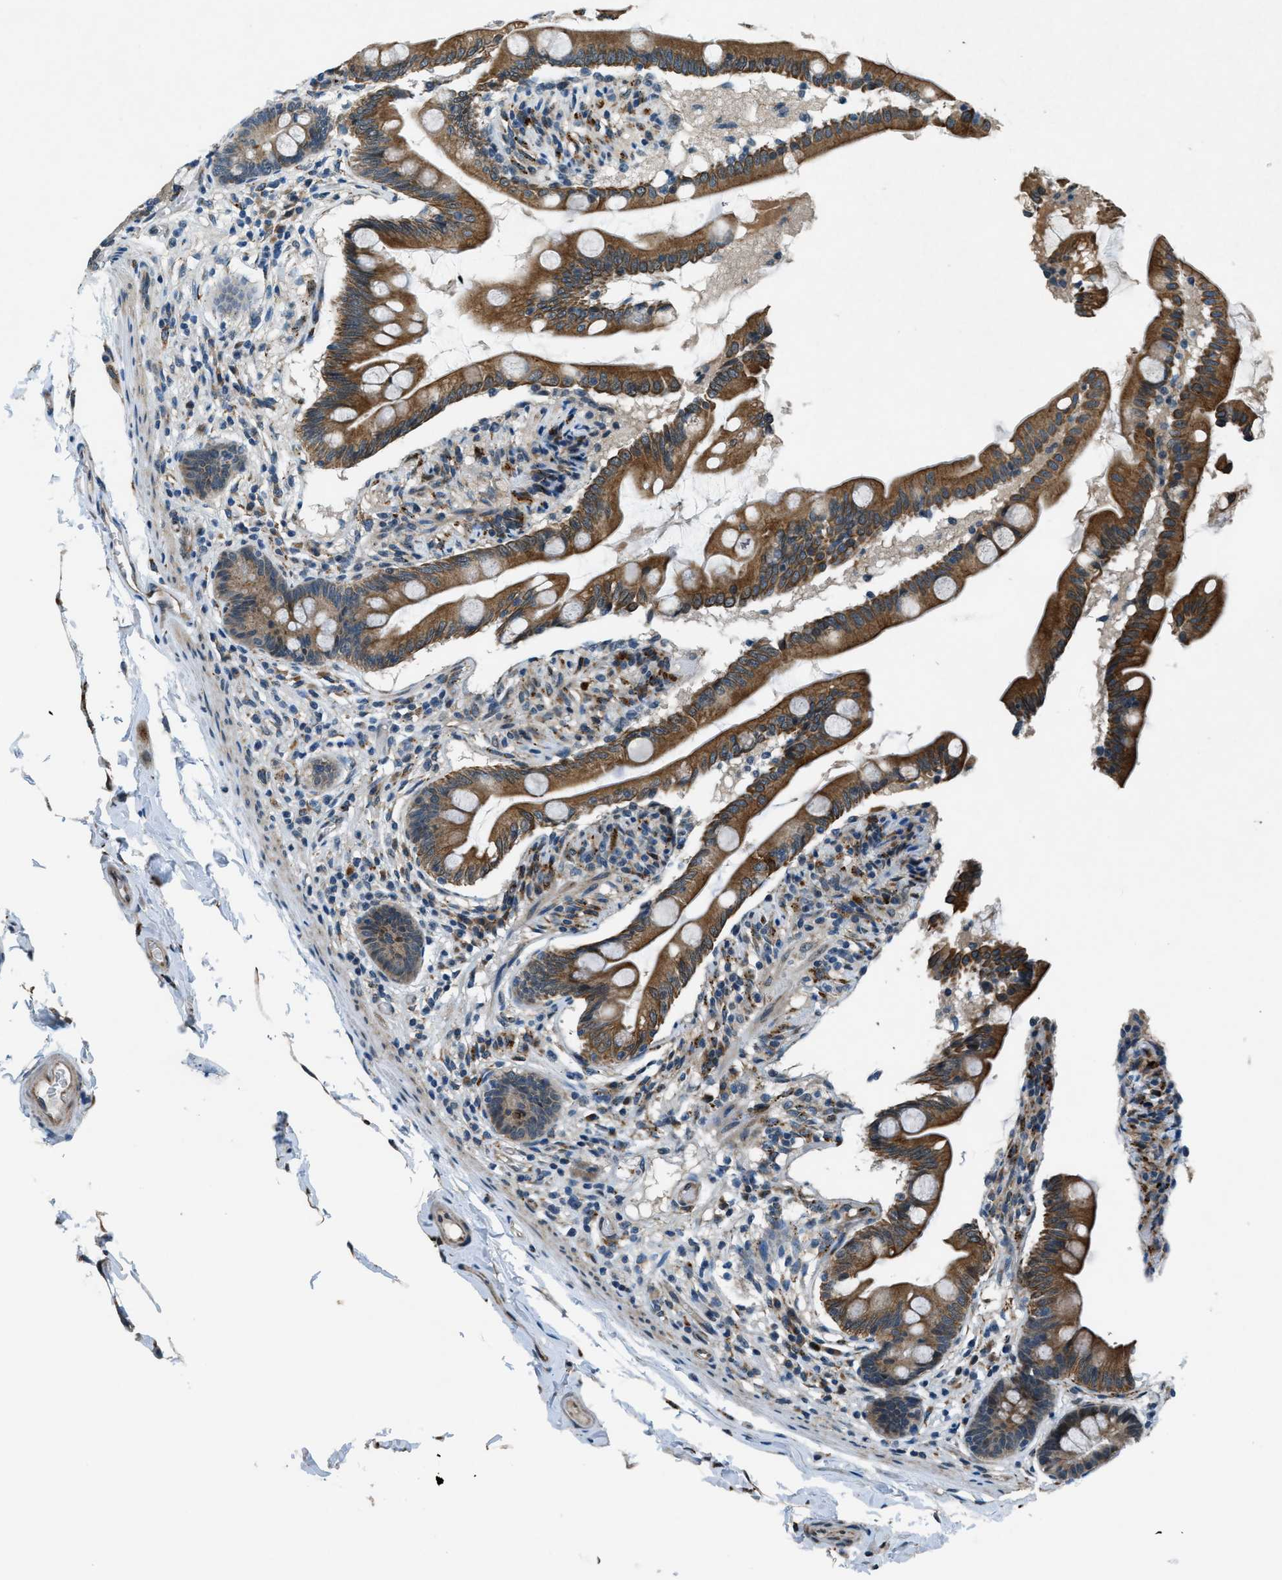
{"staining": {"intensity": "strong", "quantity": ">75%", "location": "cytoplasmic/membranous"}, "tissue": "small intestine", "cell_type": "Glandular cells", "image_type": "normal", "snomed": [{"axis": "morphology", "description": "Normal tissue, NOS"}, {"axis": "topography", "description": "Small intestine"}], "caption": "Immunohistochemical staining of normal small intestine exhibits strong cytoplasmic/membranous protein staining in about >75% of glandular cells.", "gene": "GINM1", "patient": {"sex": "female", "age": 56}}